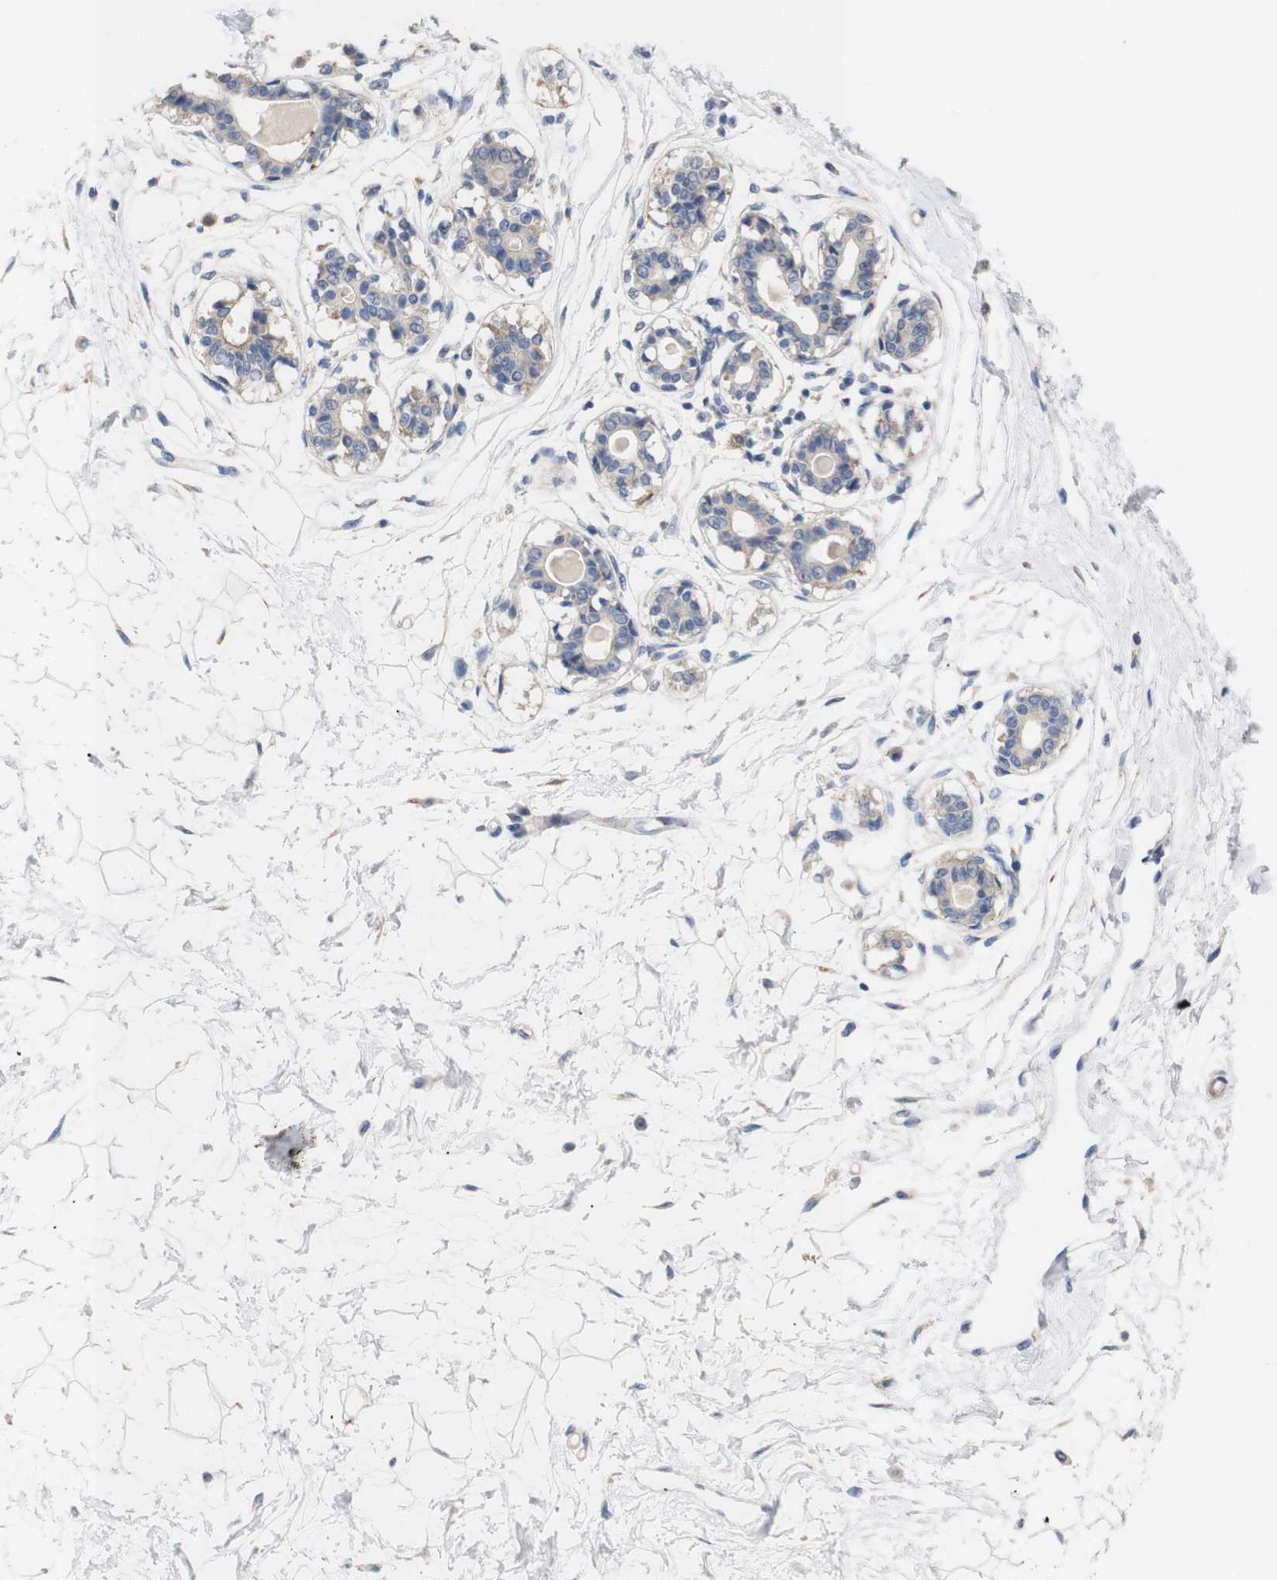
{"staining": {"intensity": "negative", "quantity": "none", "location": "none"}, "tissue": "breast", "cell_type": "Adipocytes", "image_type": "normal", "snomed": [{"axis": "morphology", "description": "Normal tissue, NOS"}, {"axis": "topography", "description": "Breast"}], "caption": "Immunohistochemistry (IHC) histopathology image of unremarkable breast stained for a protein (brown), which displays no positivity in adipocytes.", "gene": "TRIM5", "patient": {"sex": "female", "age": 45}}